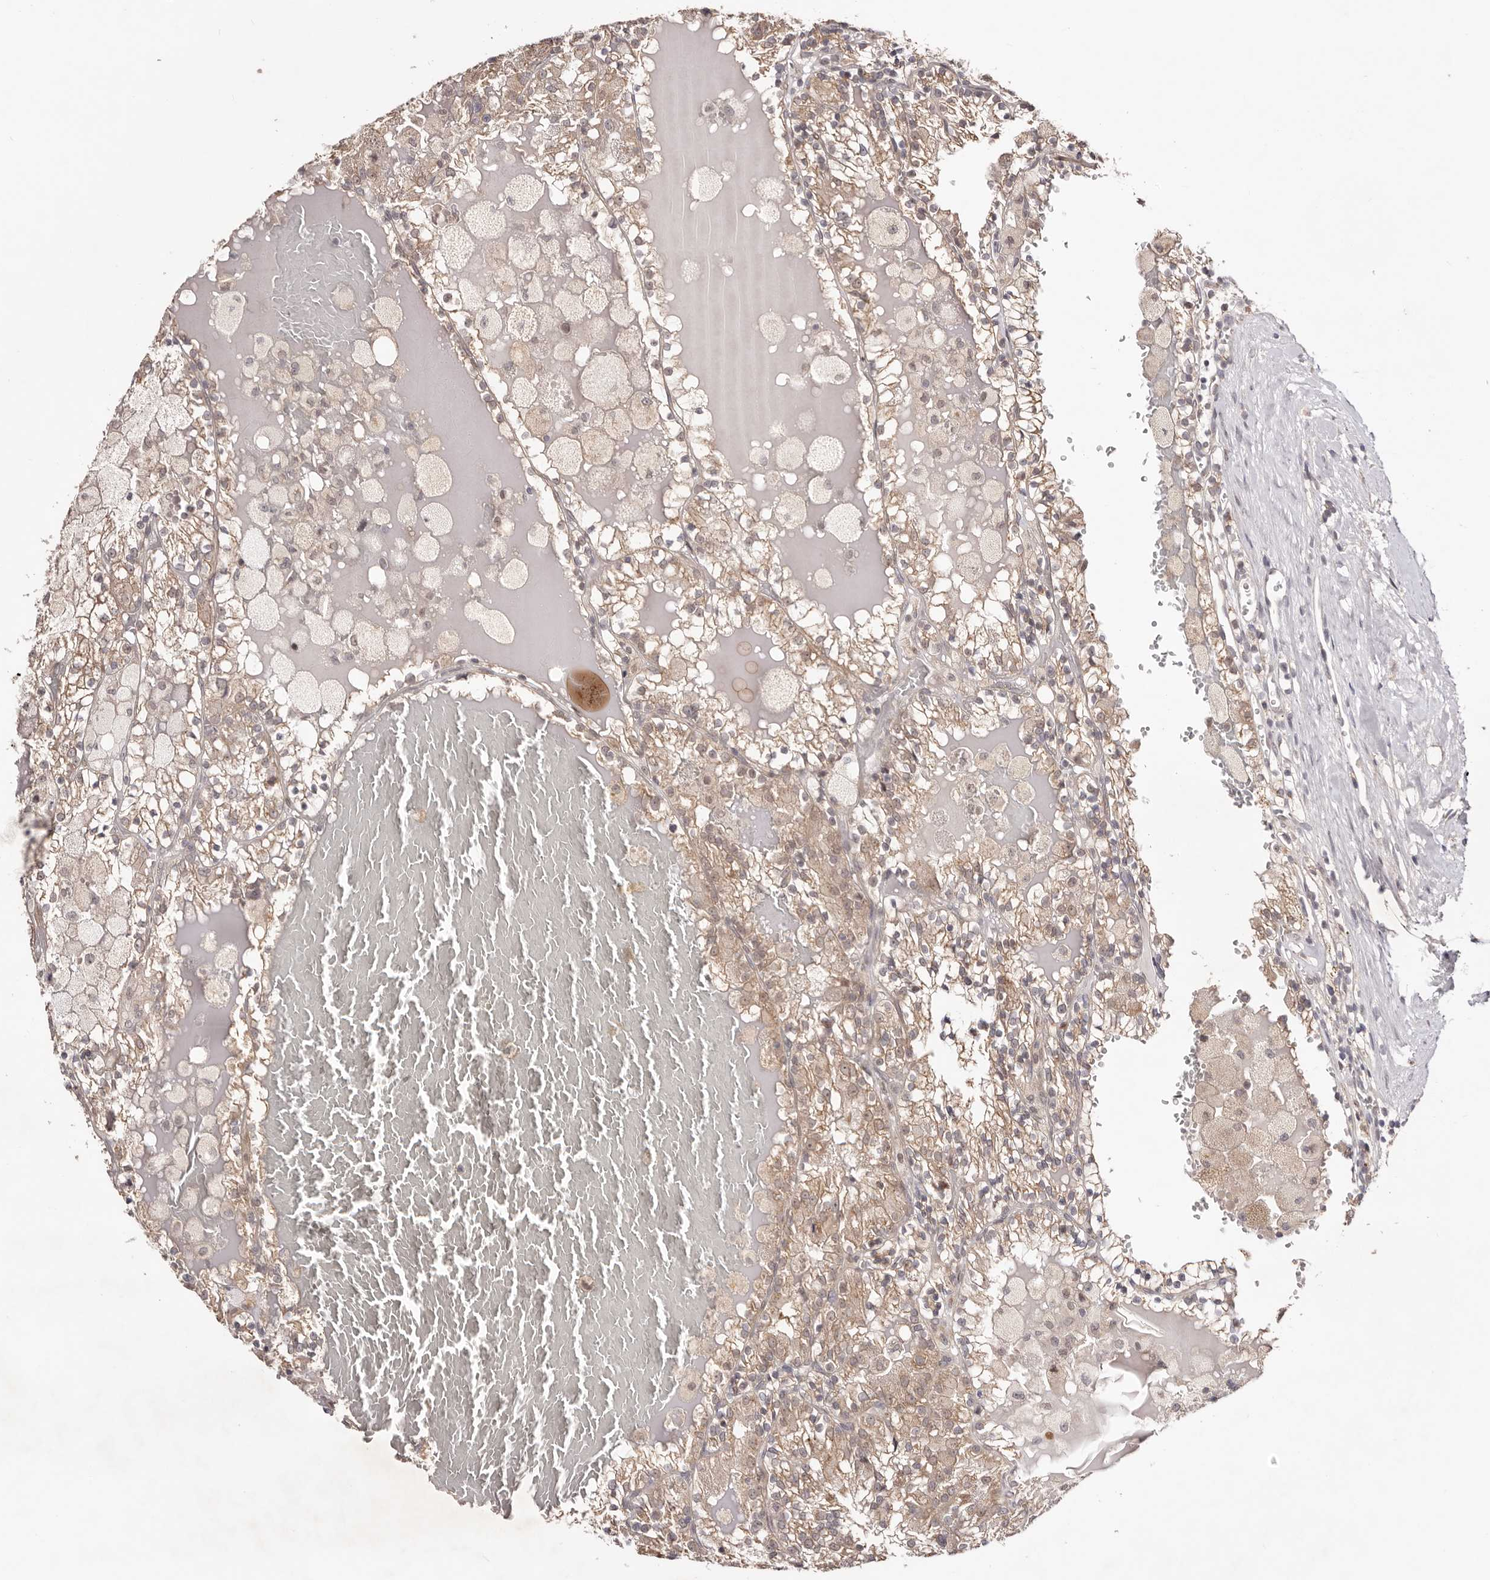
{"staining": {"intensity": "weak", "quantity": ">75%", "location": "cytoplasmic/membranous"}, "tissue": "renal cancer", "cell_type": "Tumor cells", "image_type": "cancer", "snomed": [{"axis": "morphology", "description": "Adenocarcinoma, NOS"}, {"axis": "topography", "description": "Kidney"}], "caption": "A photomicrograph of human renal cancer (adenocarcinoma) stained for a protein reveals weak cytoplasmic/membranous brown staining in tumor cells.", "gene": "EGR3", "patient": {"sex": "female", "age": 56}}